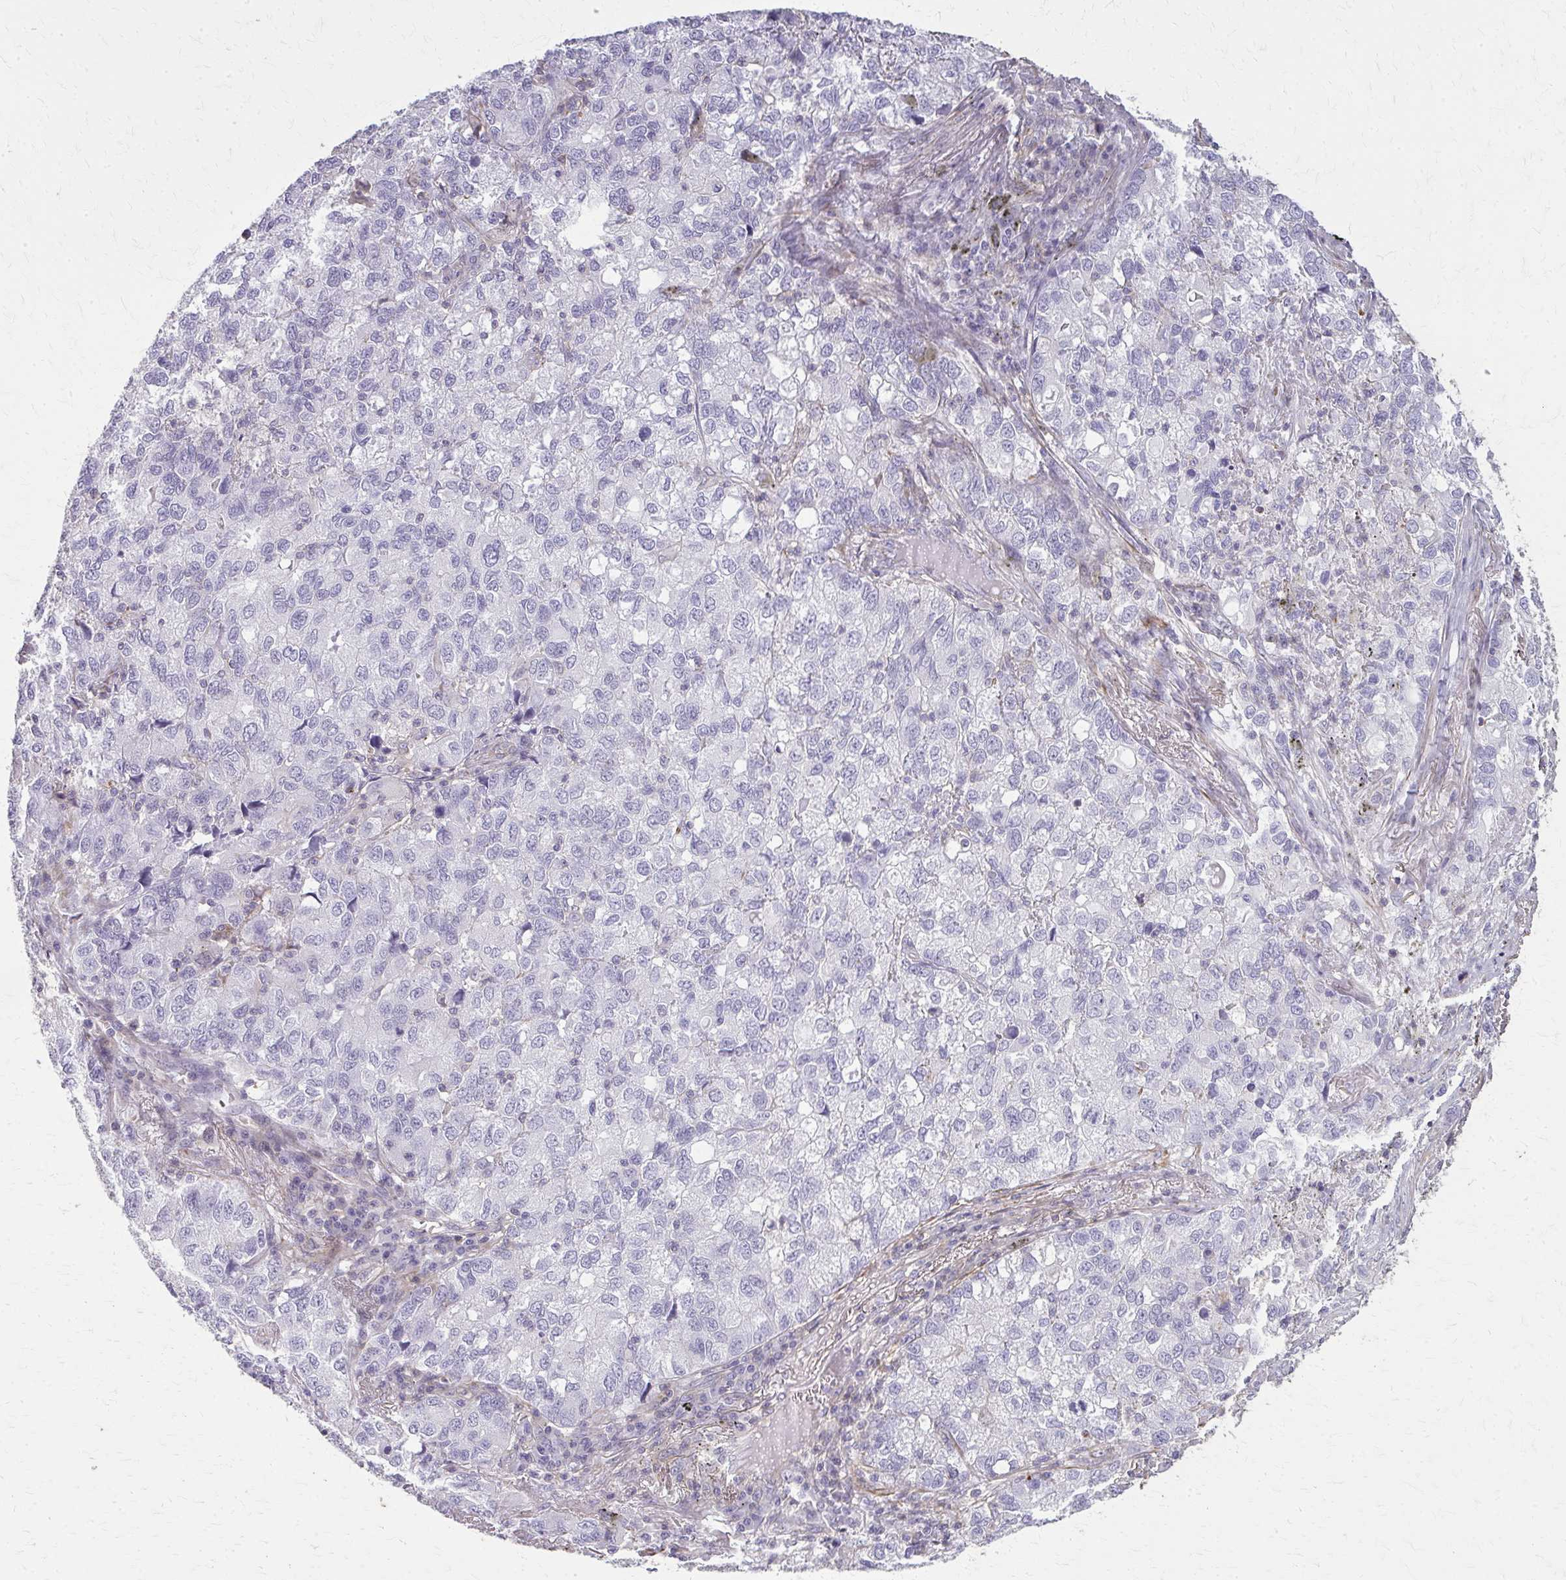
{"staining": {"intensity": "weak", "quantity": "<25%", "location": "cytoplasmic/membranous"}, "tissue": "lung cancer", "cell_type": "Tumor cells", "image_type": "cancer", "snomed": [{"axis": "morphology", "description": "Normal morphology"}, {"axis": "morphology", "description": "Adenocarcinoma, NOS"}, {"axis": "topography", "description": "Lymph node"}, {"axis": "topography", "description": "Lung"}], "caption": "This is an immunohistochemistry image of human lung adenocarcinoma. There is no expression in tumor cells.", "gene": "TENM4", "patient": {"sex": "female", "age": 51}}